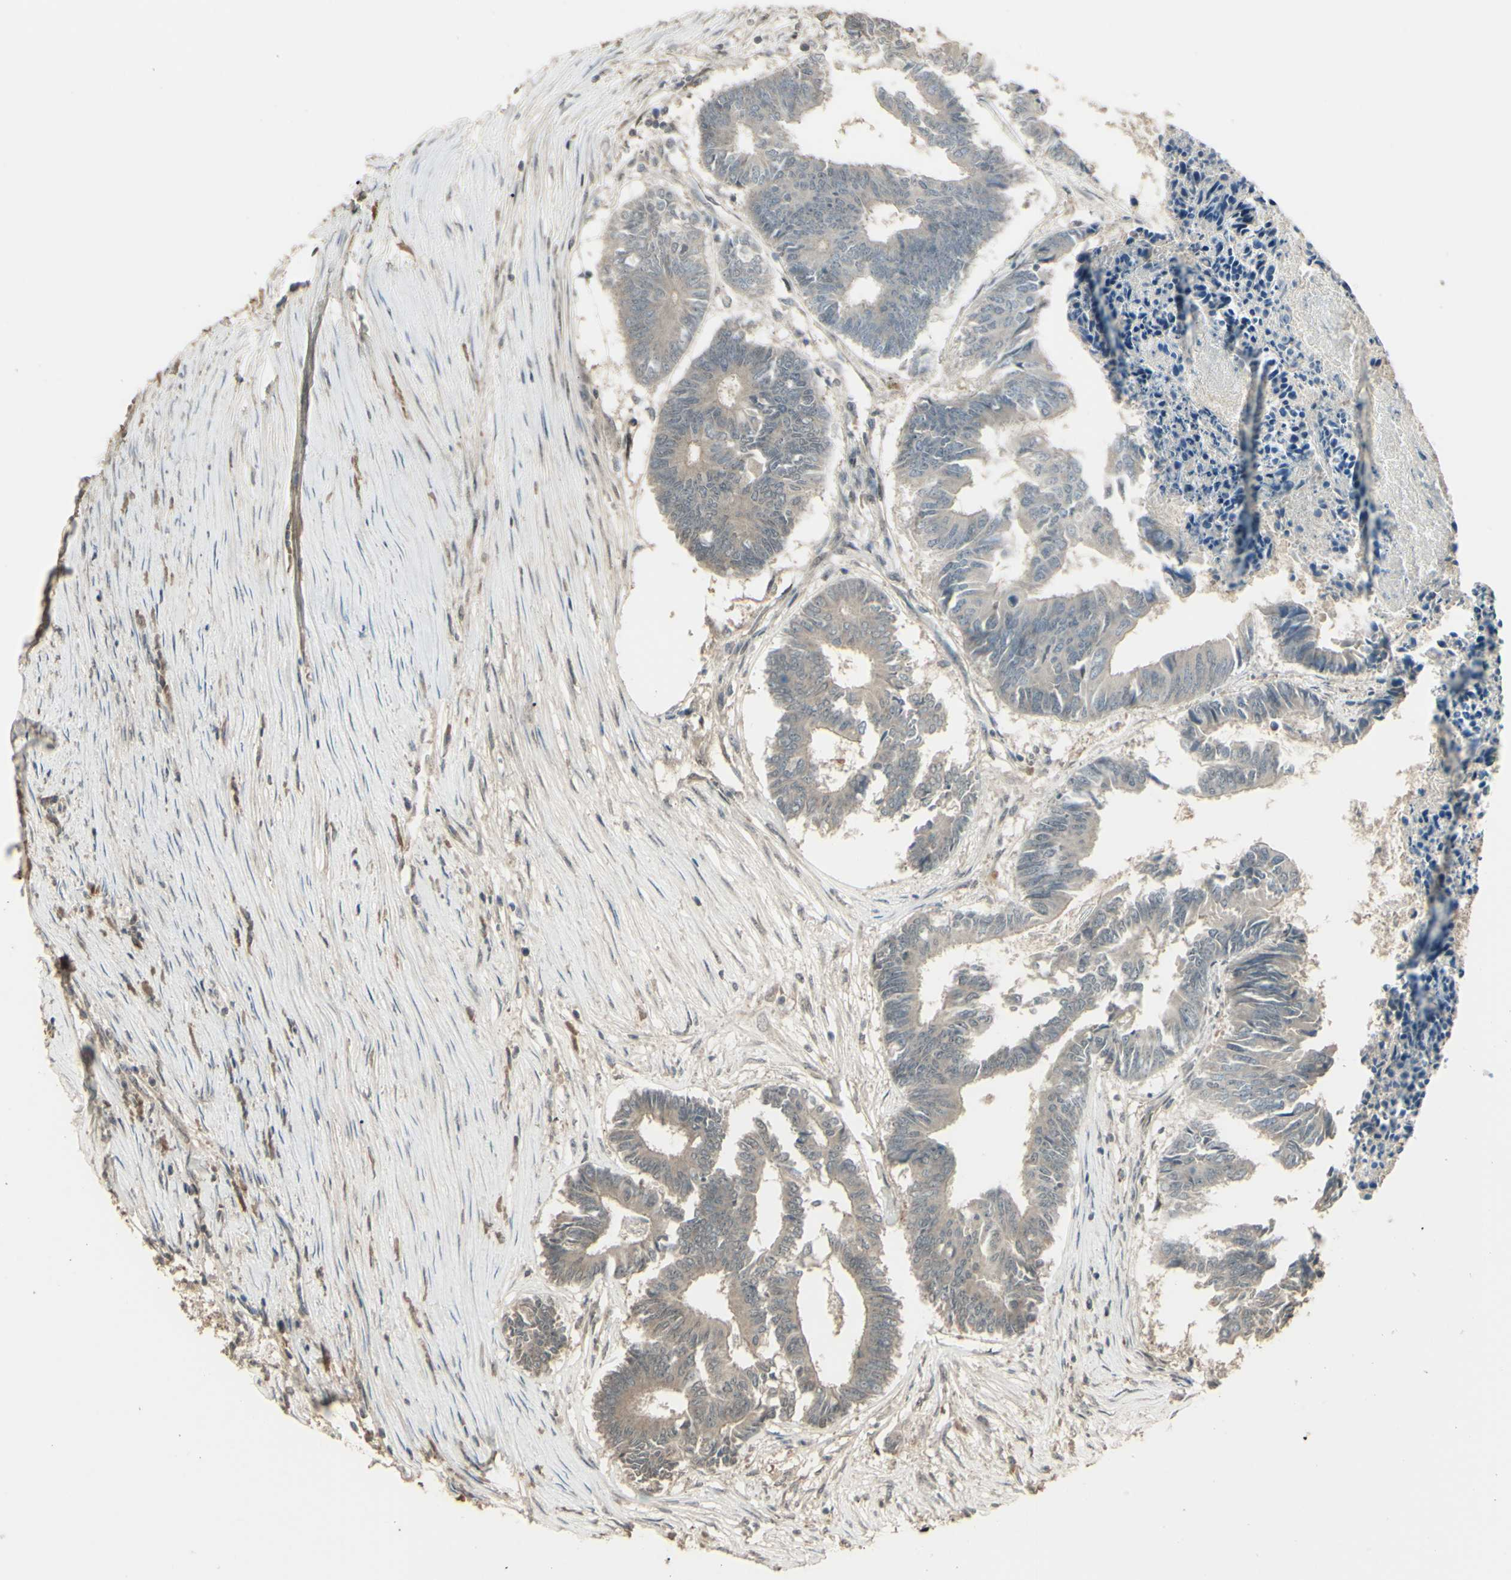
{"staining": {"intensity": "weak", "quantity": ">75%", "location": "cytoplasmic/membranous"}, "tissue": "colorectal cancer", "cell_type": "Tumor cells", "image_type": "cancer", "snomed": [{"axis": "morphology", "description": "Adenocarcinoma, NOS"}, {"axis": "topography", "description": "Rectum"}], "caption": "A low amount of weak cytoplasmic/membranous positivity is identified in about >75% of tumor cells in colorectal cancer tissue.", "gene": "GNAS", "patient": {"sex": "male", "age": 63}}